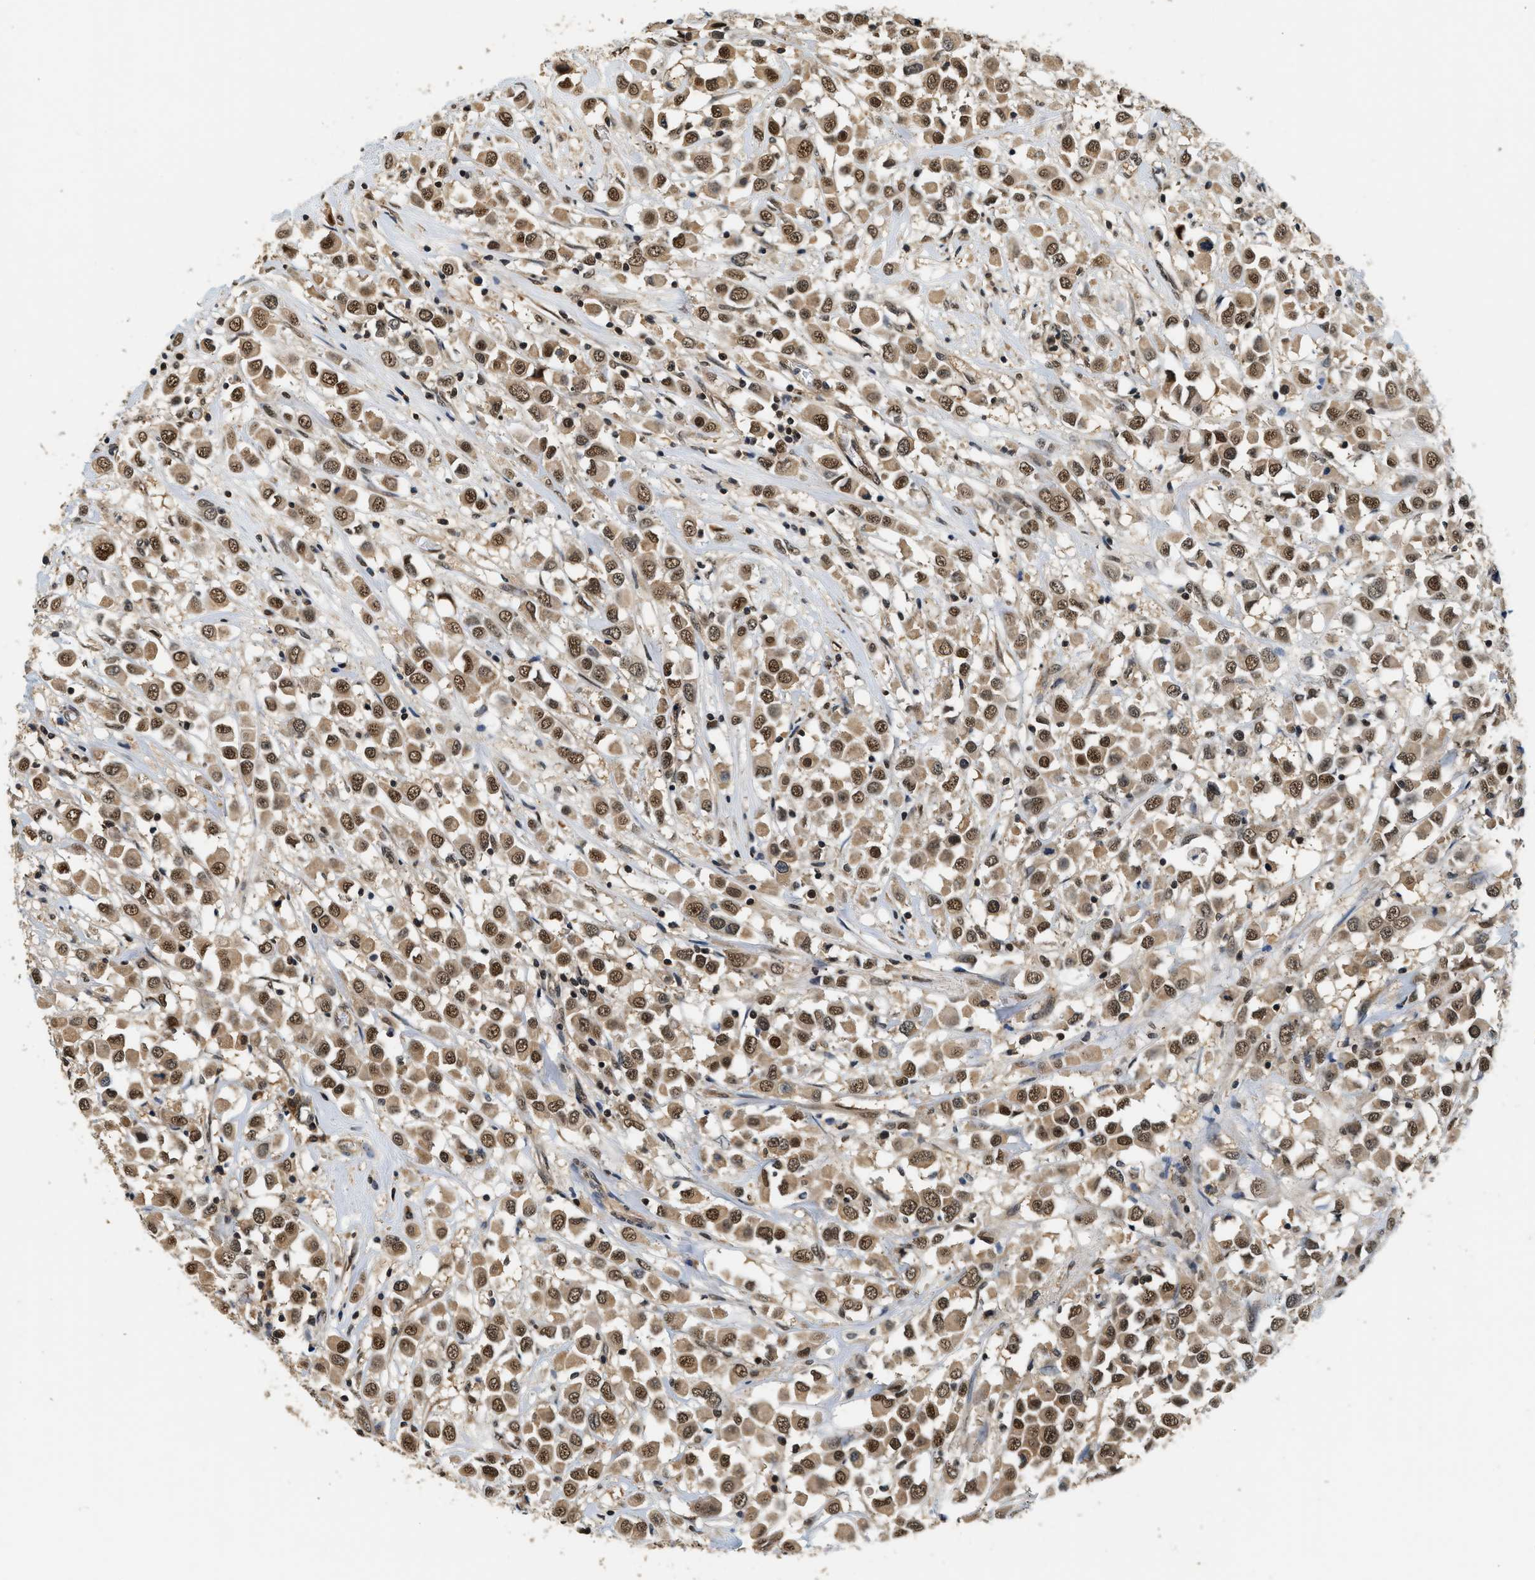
{"staining": {"intensity": "strong", "quantity": ">75%", "location": "cytoplasmic/membranous,nuclear"}, "tissue": "breast cancer", "cell_type": "Tumor cells", "image_type": "cancer", "snomed": [{"axis": "morphology", "description": "Duct carcinoma"}, {"axis": "topography", "description": "Breast"}], "caption": "Strong cytoplasmic/membranous and nuclear protein expression is seen in approximately >75% of tumor cells in intraductal carcinoma (breast). (IHC, brightfield microscopy, high magnification).", "gene": "PSMD3", "patient": {"sex": "female", "age": 61}}